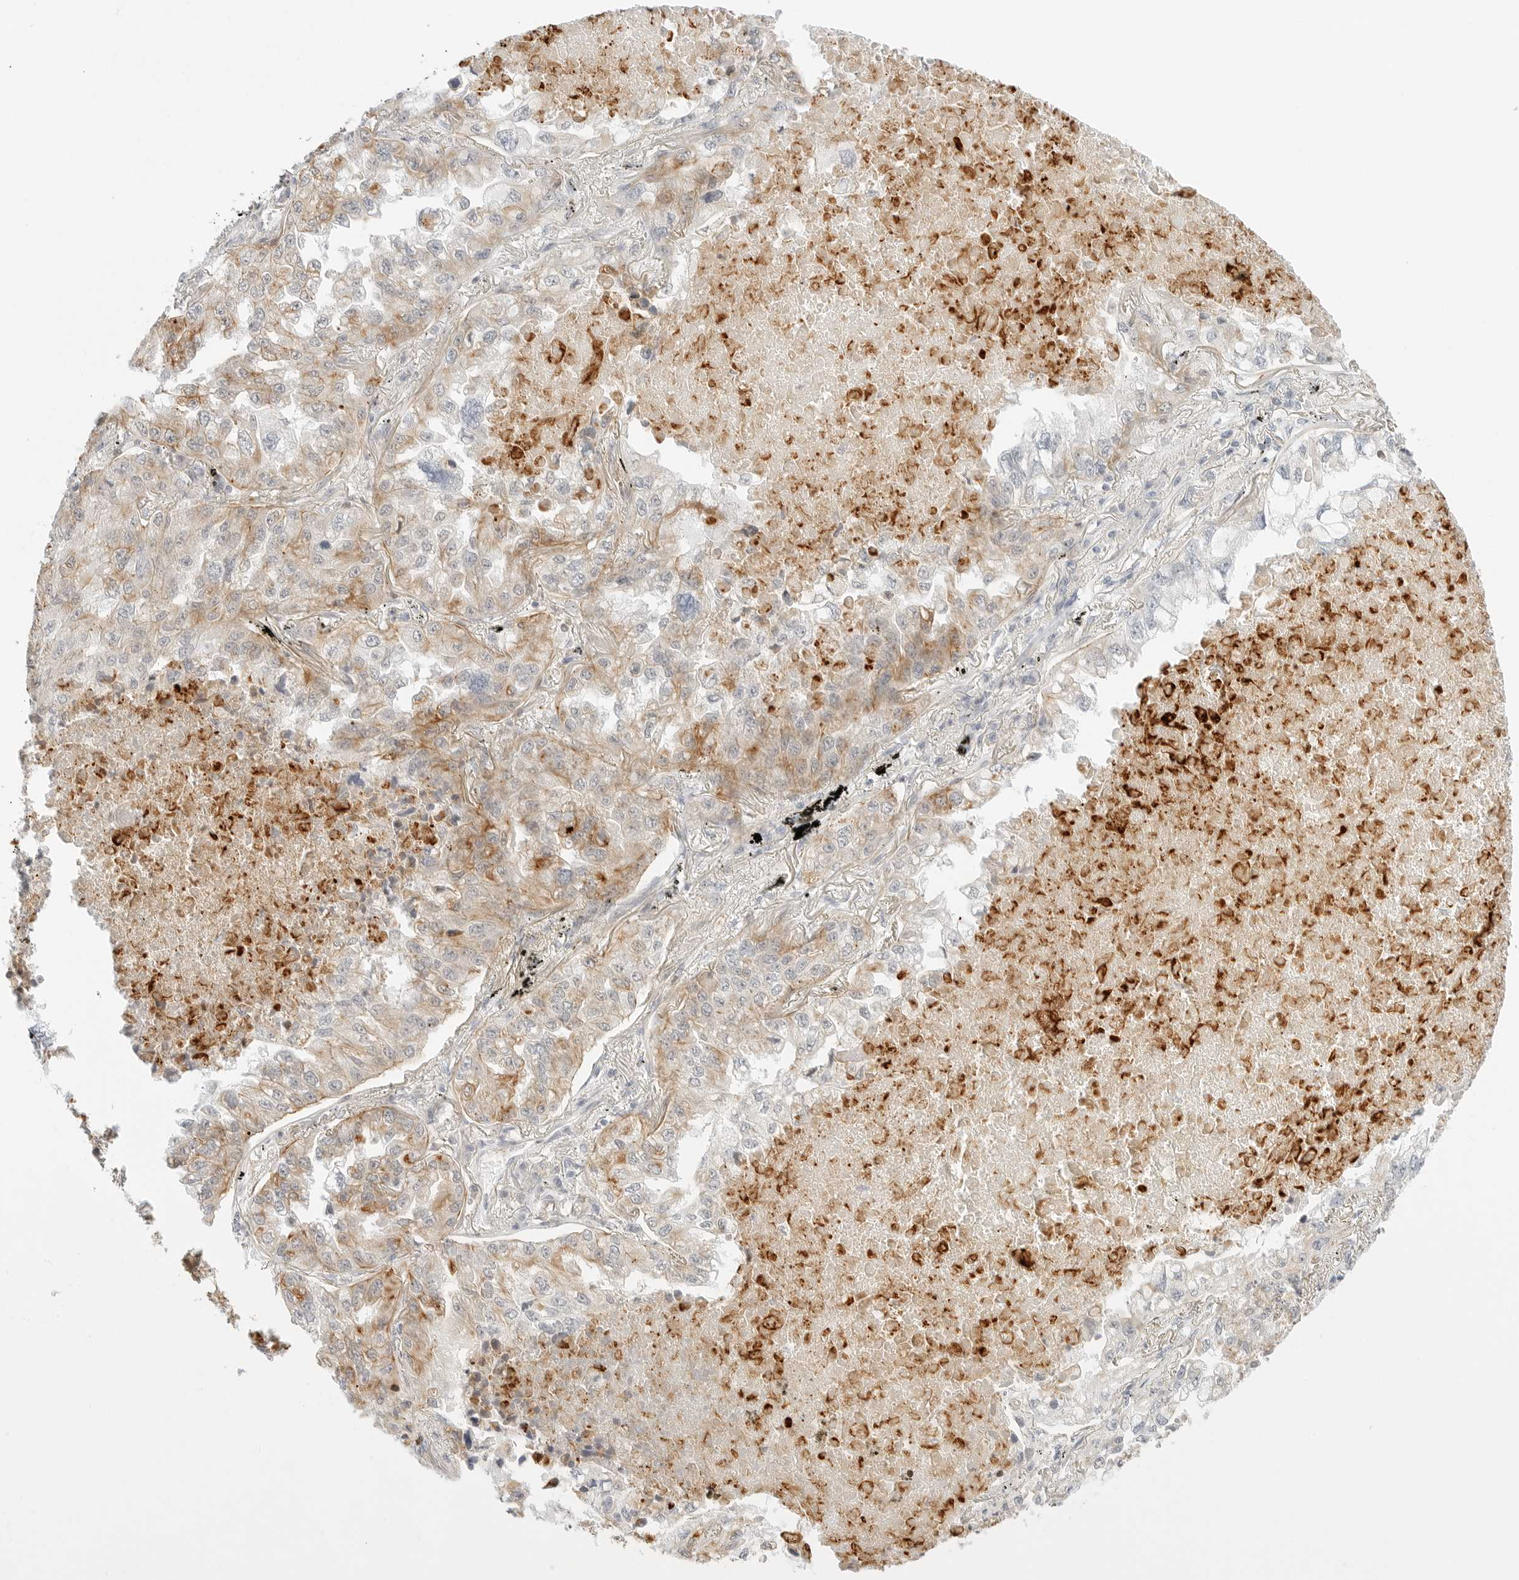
{"staining": {"intensity": "weak", "quantity": "25%-75%", "location": "cytoplasmic/membranous"}, "tissue": "lung cancer", "cell_type": "Tumor cells", "image_type": "cancer", "snomed": [{"axis": "morphology", "description": "Adenocarcinoma, NOS"}, {"axis": "topography", "description": "Lung"}], "caption": "The photomicrograph reveals staining of lung cancer (adenocarcinoma), revealing weak cytoplasmic/membranous protein expression (brown color) within tumor cells.", "gene": "IQCC", "patient": {"sex": "male", "age": 65}}